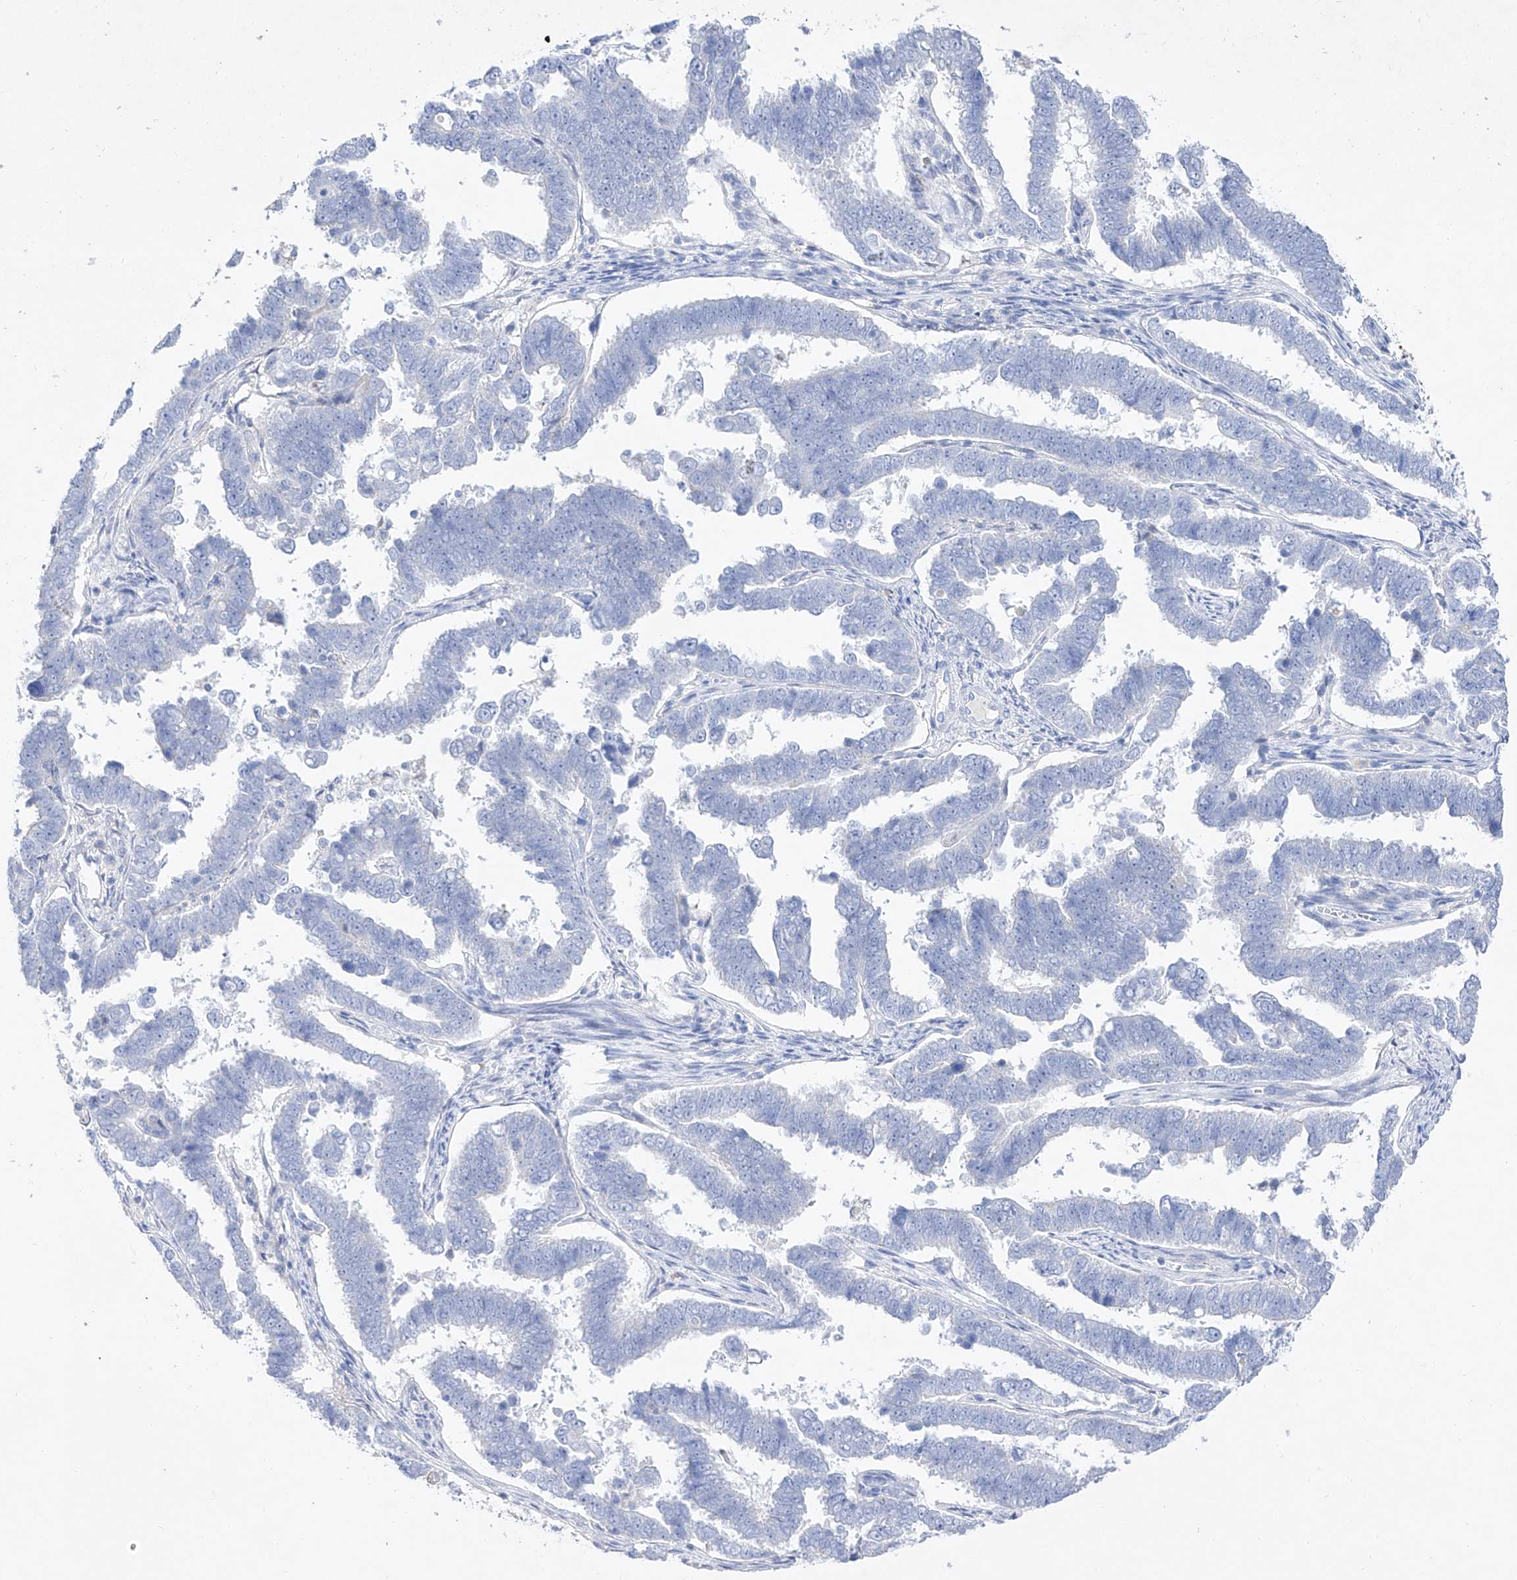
{"staining": {"intensity": "negative", "quantity": "none", "location": "none"}, "tissue": "endometrial cancer", "cell_type": "Tumor cells", "image_type": "cancer", "snomed": [{"axis": "morphology", "description": "Adenocarcinoma, NOS"}, {"axis": "topography", "description": "Endometrium"}], "caption": "Immunohistochemistry micrograph of neoplastic tissue: human endometrial cancer stained with DAB demonstrates no significant protein positivity in tumor cells.", "gene": "TM7SF2", "patient": {"sex": "female", "age": 75}}